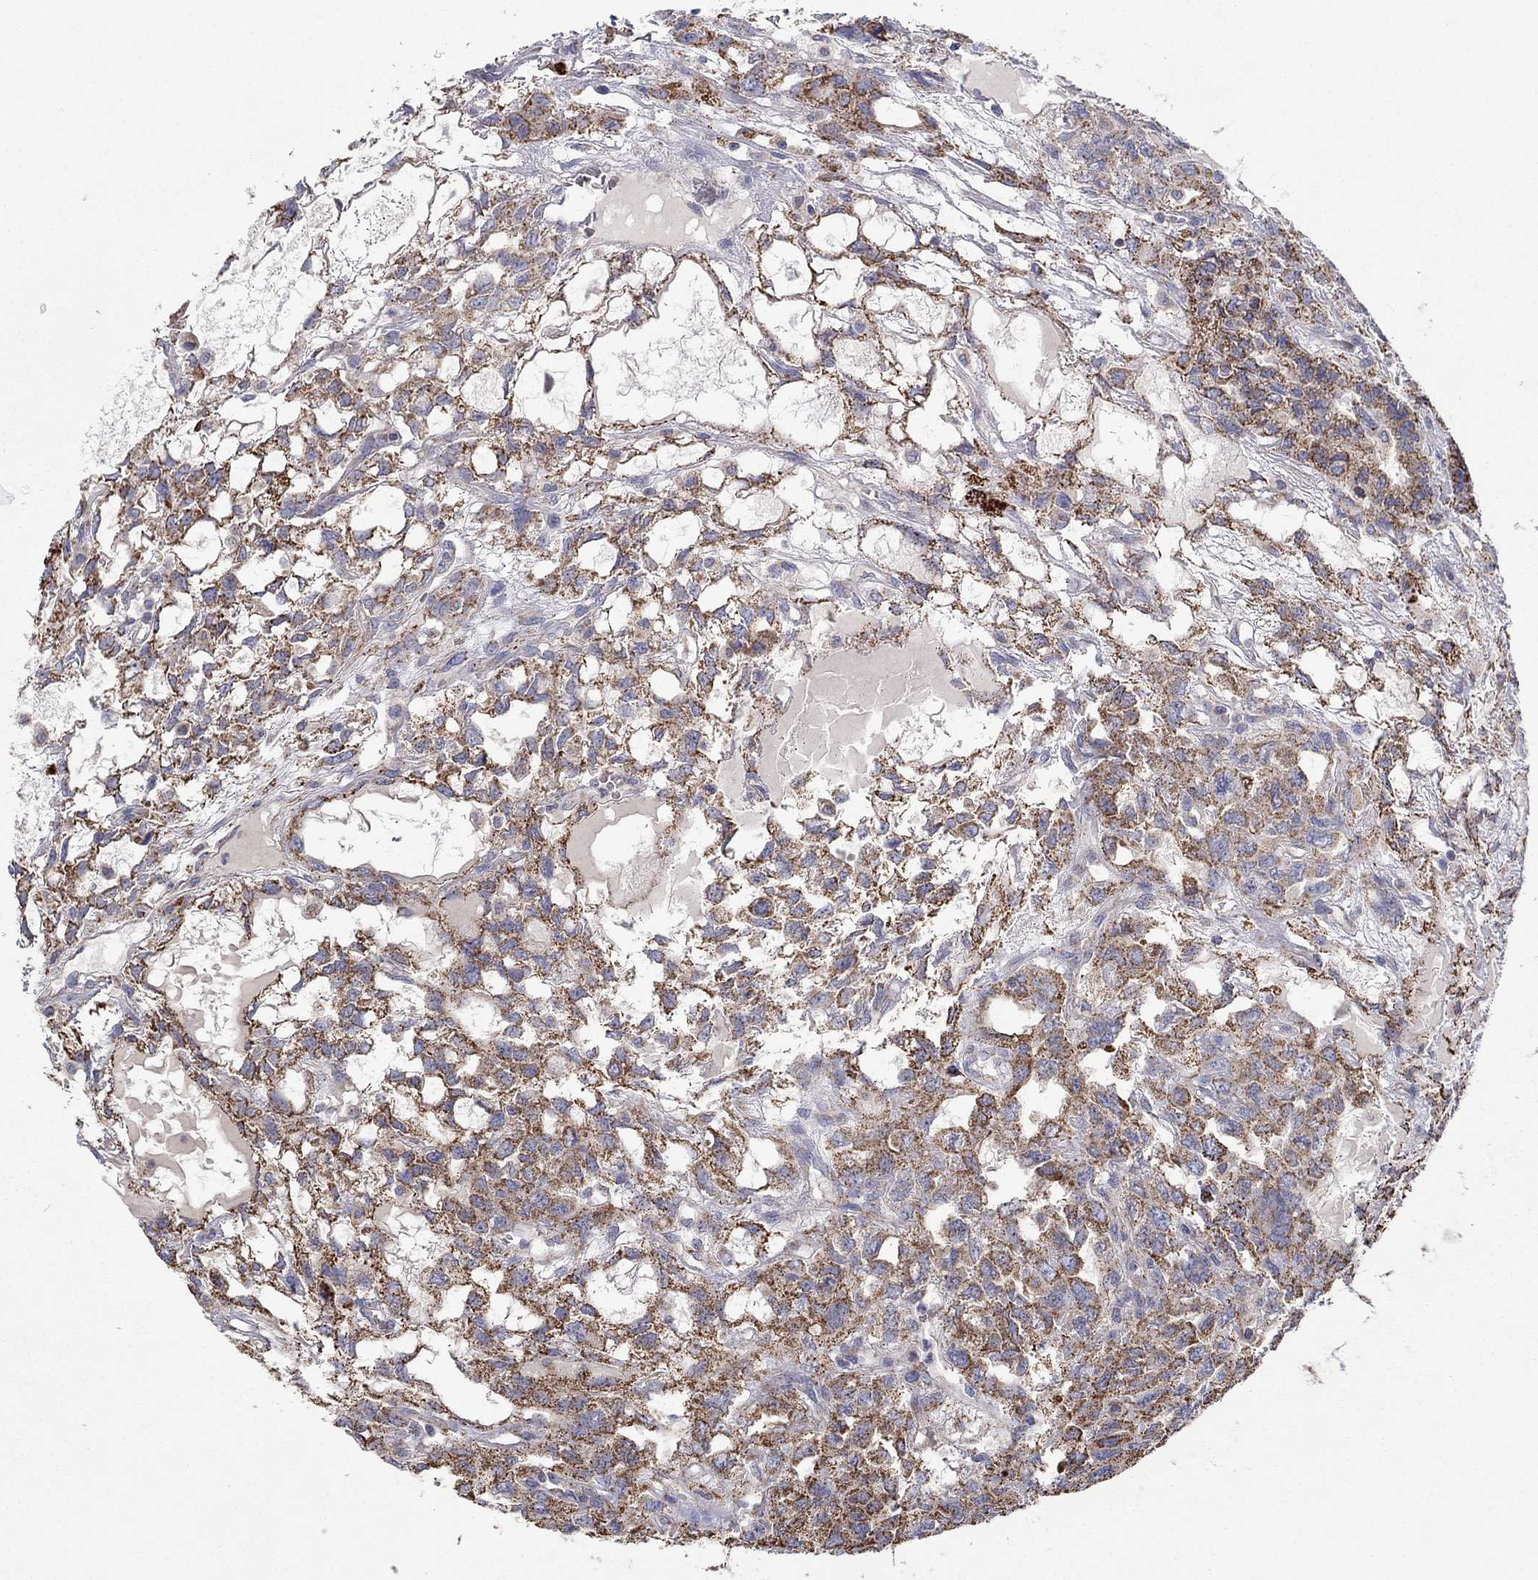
{"staining": {"intensity": "moderate", "quantity": ">75%", "location": "cytoplasmic/membranous"}, "tissue": "testis cancer", "cell_type": "Tumor cells", "image_type": "cancer", "snomed": [{"axis": "morphology", "description": "Seminoma, NOS"}, {"axis": "topography", "description": "Testis"}], "caption": "This photomicrograph shows immunohistochemistry staining of seminoma (testis), with medium moderate cytoplasmic/membranous staining in approximately >75% of tumor cells.", "gene": "HPS5", "patient": {"sex": "male", "age": 52}}